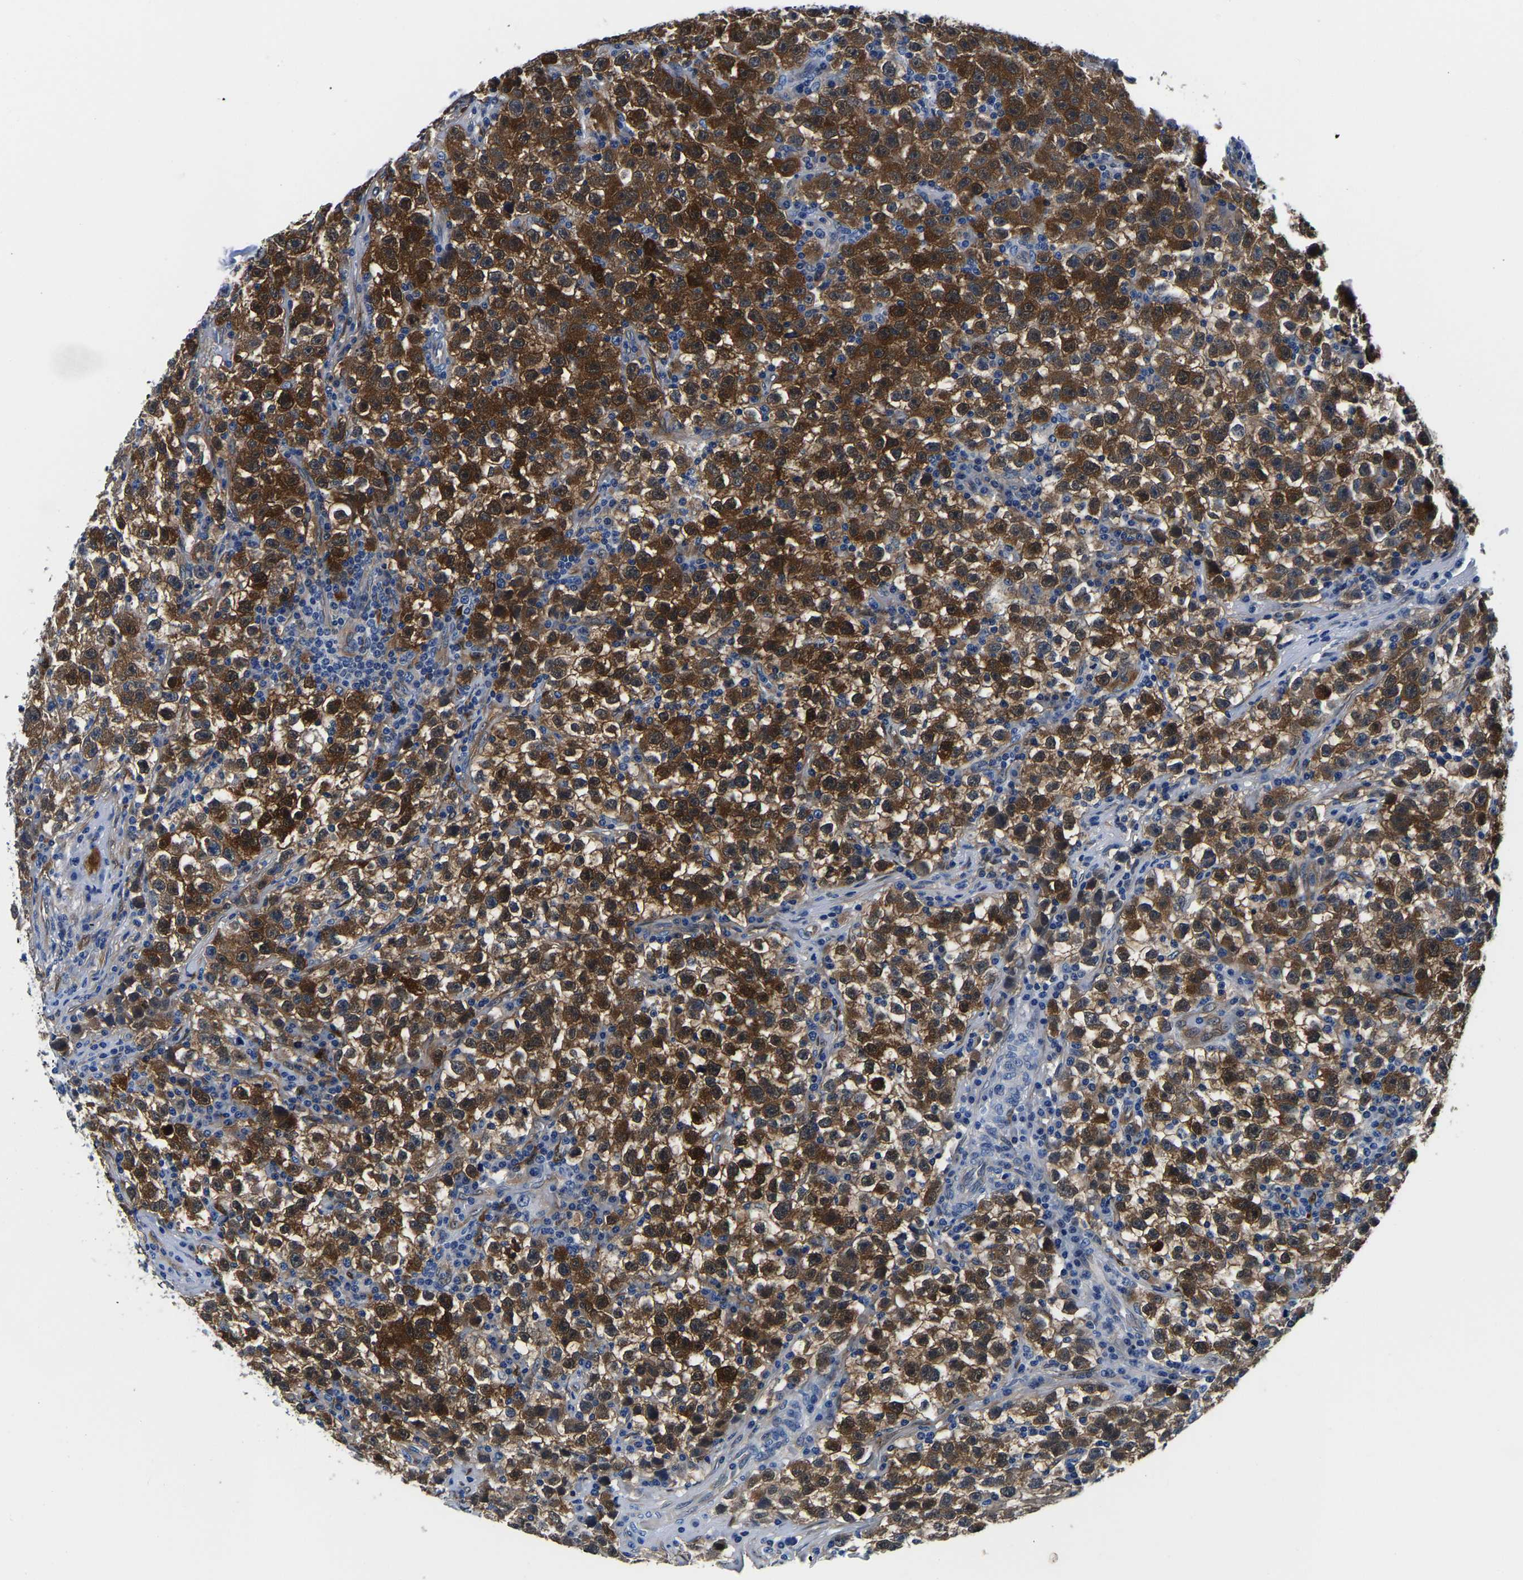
{"staining": {"intensity": "strong", "quantity": ">75%", "location": "cytoplasmic/membranous"}, "tissue": "testis cancer", "cell_type": "Tumor cells", "image_type": "cancer", "snomed": [{"axis": "morphology", "description": "Seminoma, NOS"}, {"axis": "topography", "description": "Testis"}], "caption": "This photomicrograph exhibits immunohistochemistry staining of human testis cancer, with high strong cytoplasmic/membranous expression in about >75% of tumor cells.", "gene": "S100A13", "patient": {"sex": "male", "age": 22}}